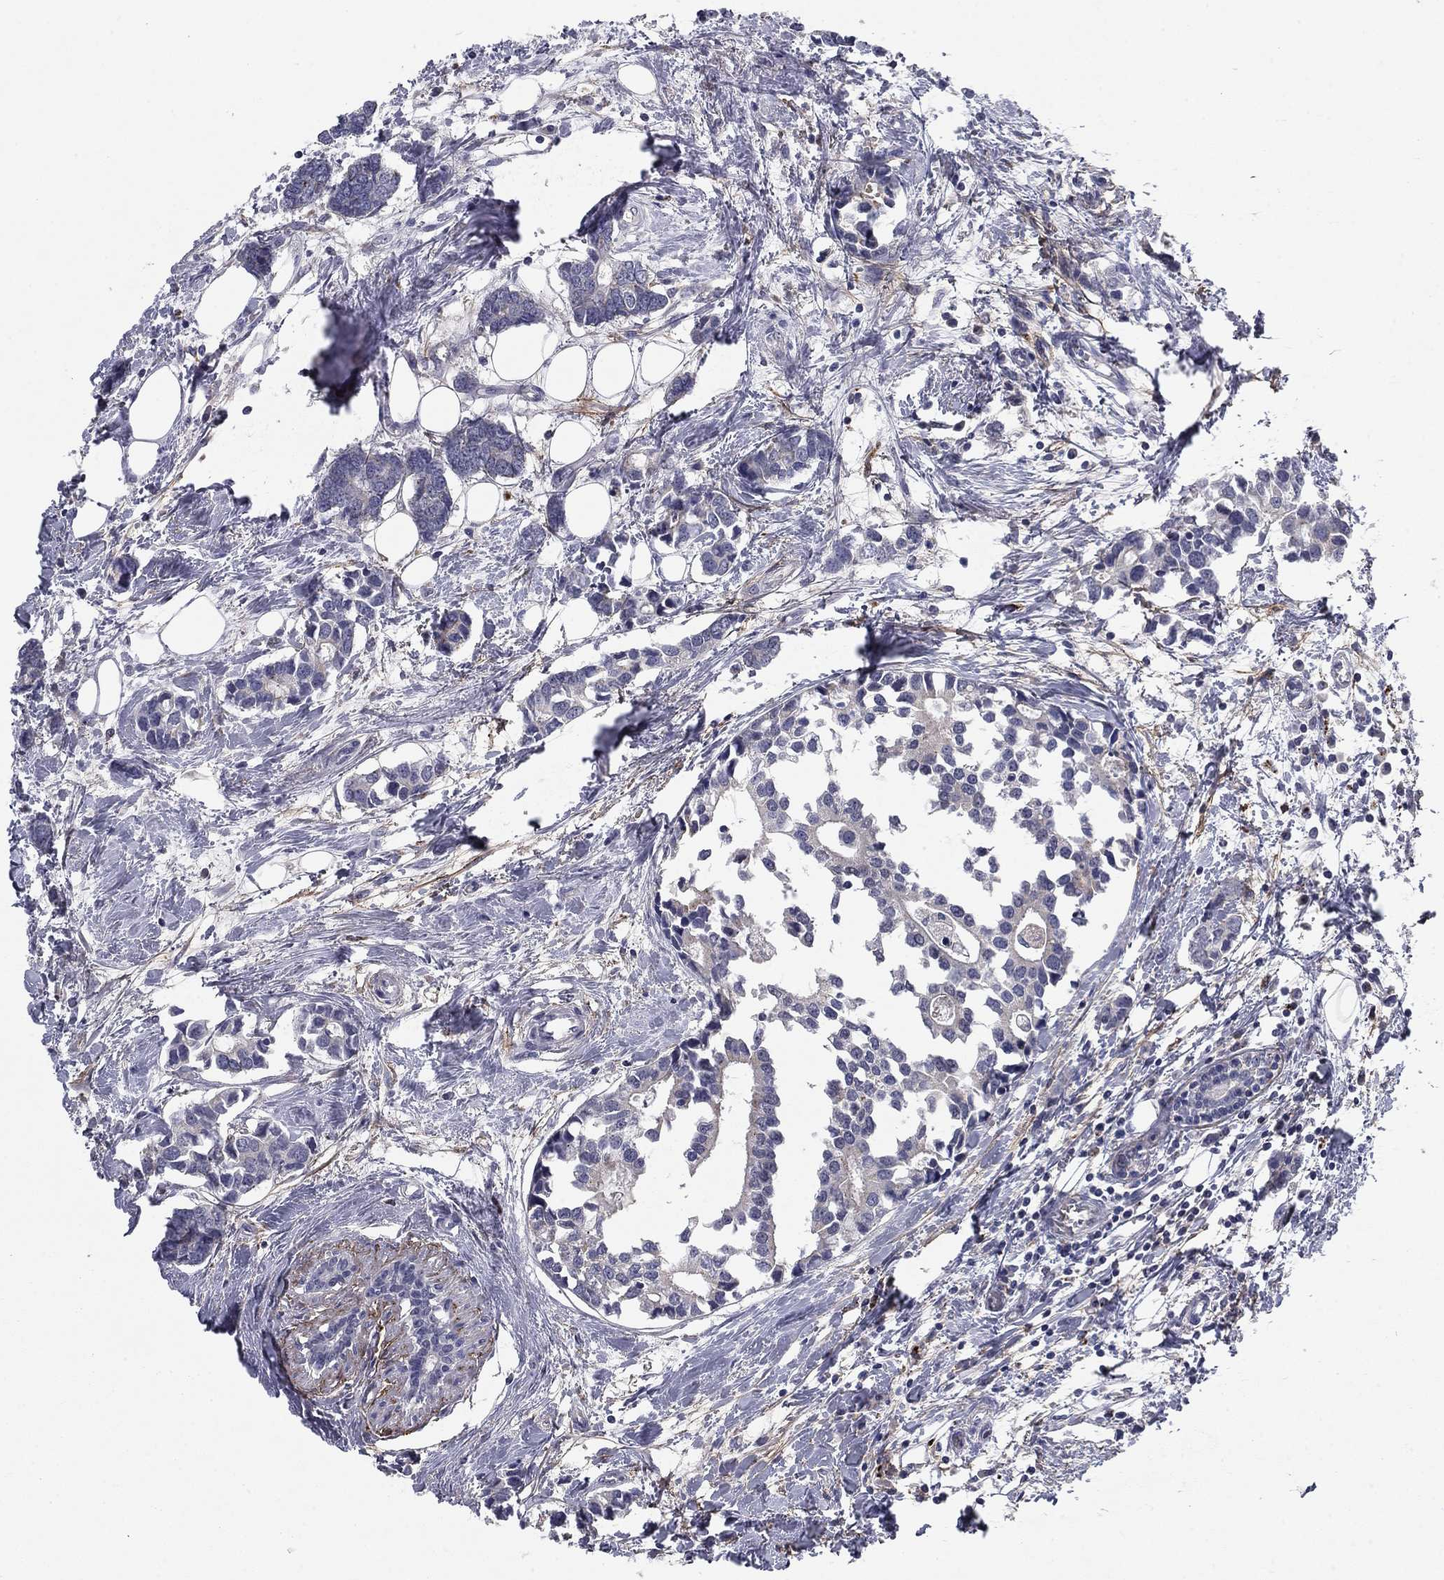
{"staining": {"intensity": "negative", "quantity": "none", "location": "none"}, "tissue": "breast cancer", "cell_type": "Tumor cells", "image_type": "cancer", "snomed": [{"axis": "morphology", "description": "Duct carcinoma"}, {"axis": "topography", "description": "Breast"}], "caption": "Immunohistochemical staining of breast cancer exhibits no significant positivity in tumor cells. (DAB immunohistochemistry (IHC) with hematoxylin counter stain).", "gene": "REXO5", "patient": {"sex": "female", "age": 83}}